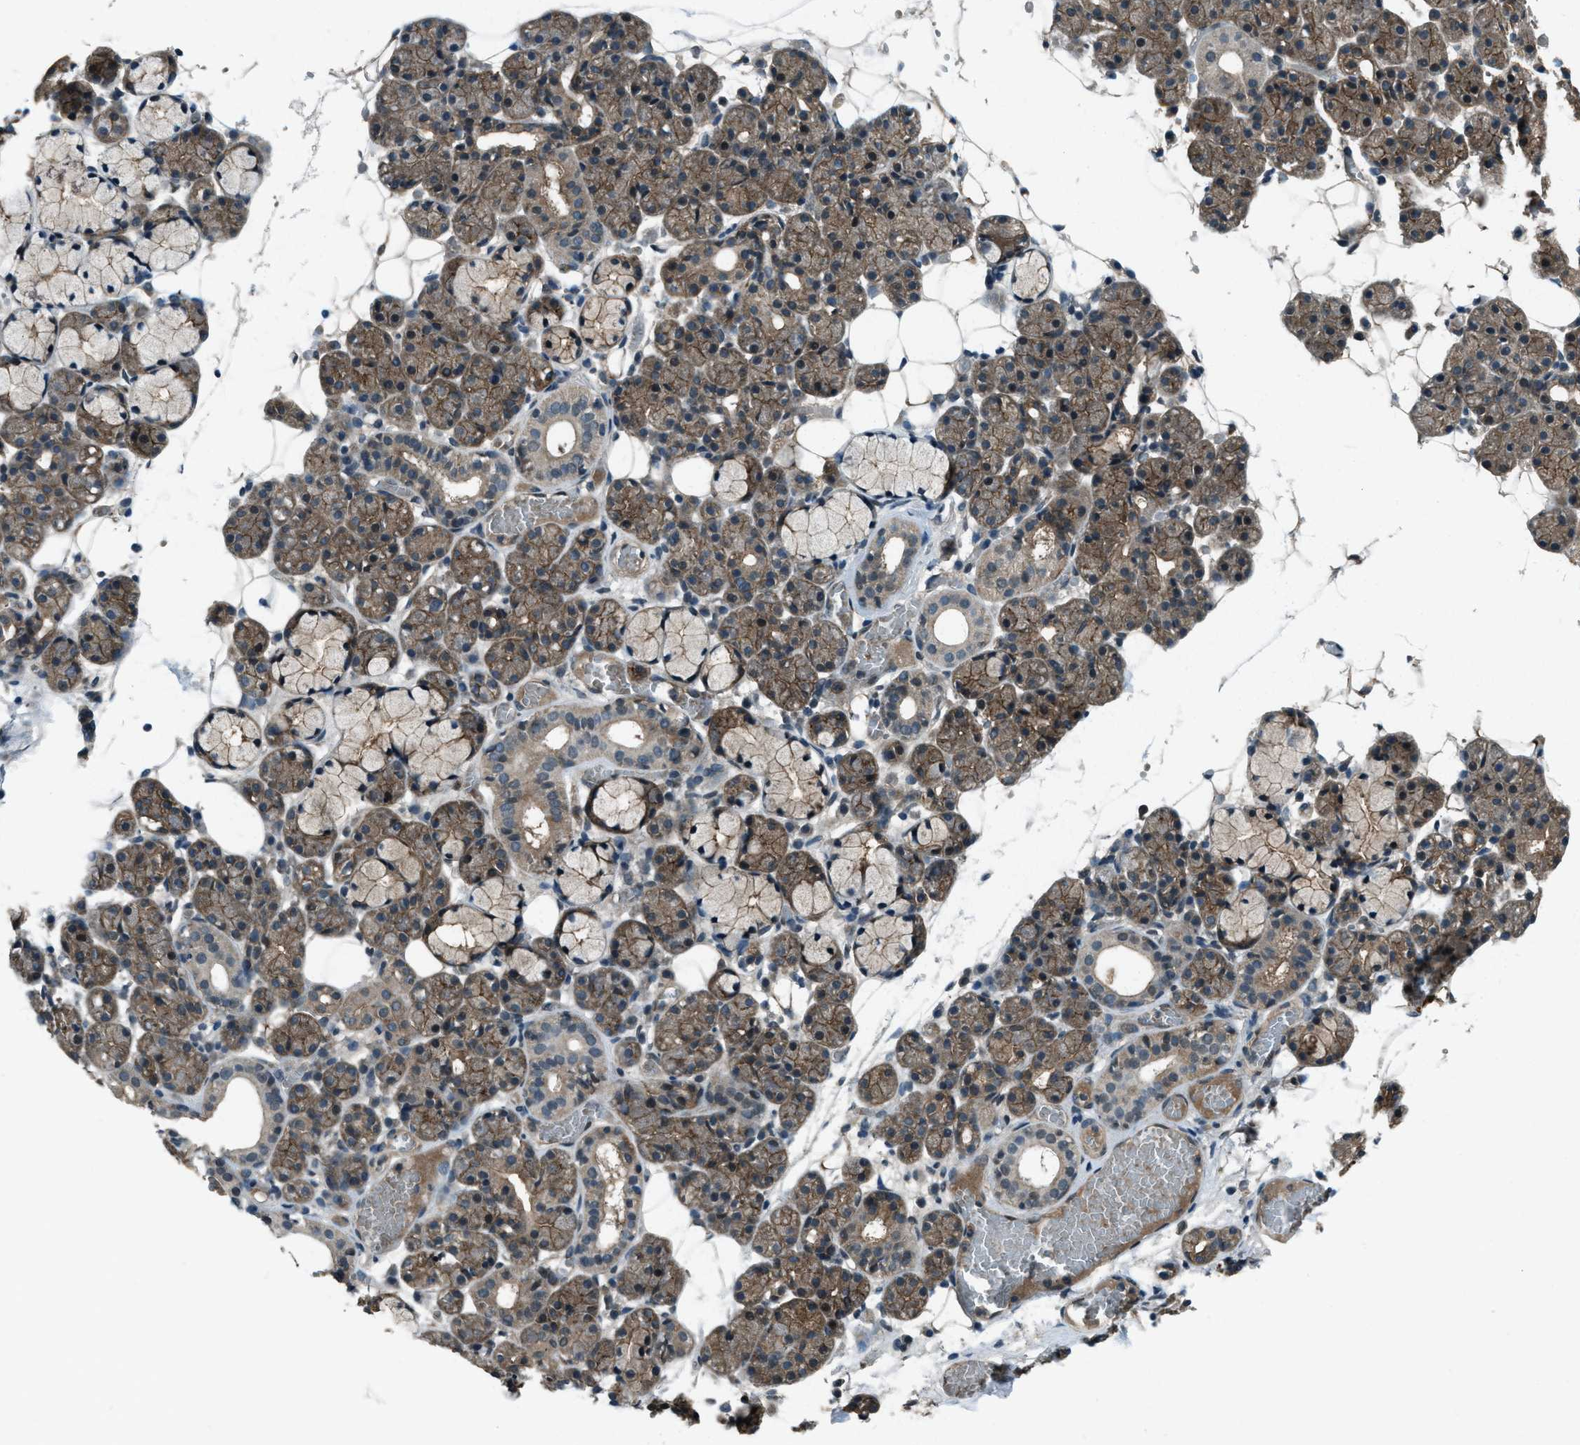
{"staining": {"intensity": "moderate", "quantity": "25%-75%", "location": "cytoplasmic/membranous,nuclear"}, "tissue": "salivary gland", "cell_type": "Glandular cells", "image_type": "normal", "snomed": [{"axis": "morphology", "description": "Normal tissue, NOS"}, {"axis": "topography", "description": "Salivary gland"}], "caption": "Immunohistochemistry (IHC) micrograph of benign salivary gland: human salivary gland stained using immunohistochemistry exhibits medium levels of moderate protein expression localized specifically in the cytoplasmic/membranous,nuclear of glandular cells, appearing as a cytoplasmic/membranous,nuclear brown color.", "gene": "SVIL", "patient": {"sex": "male", "age": 63}}